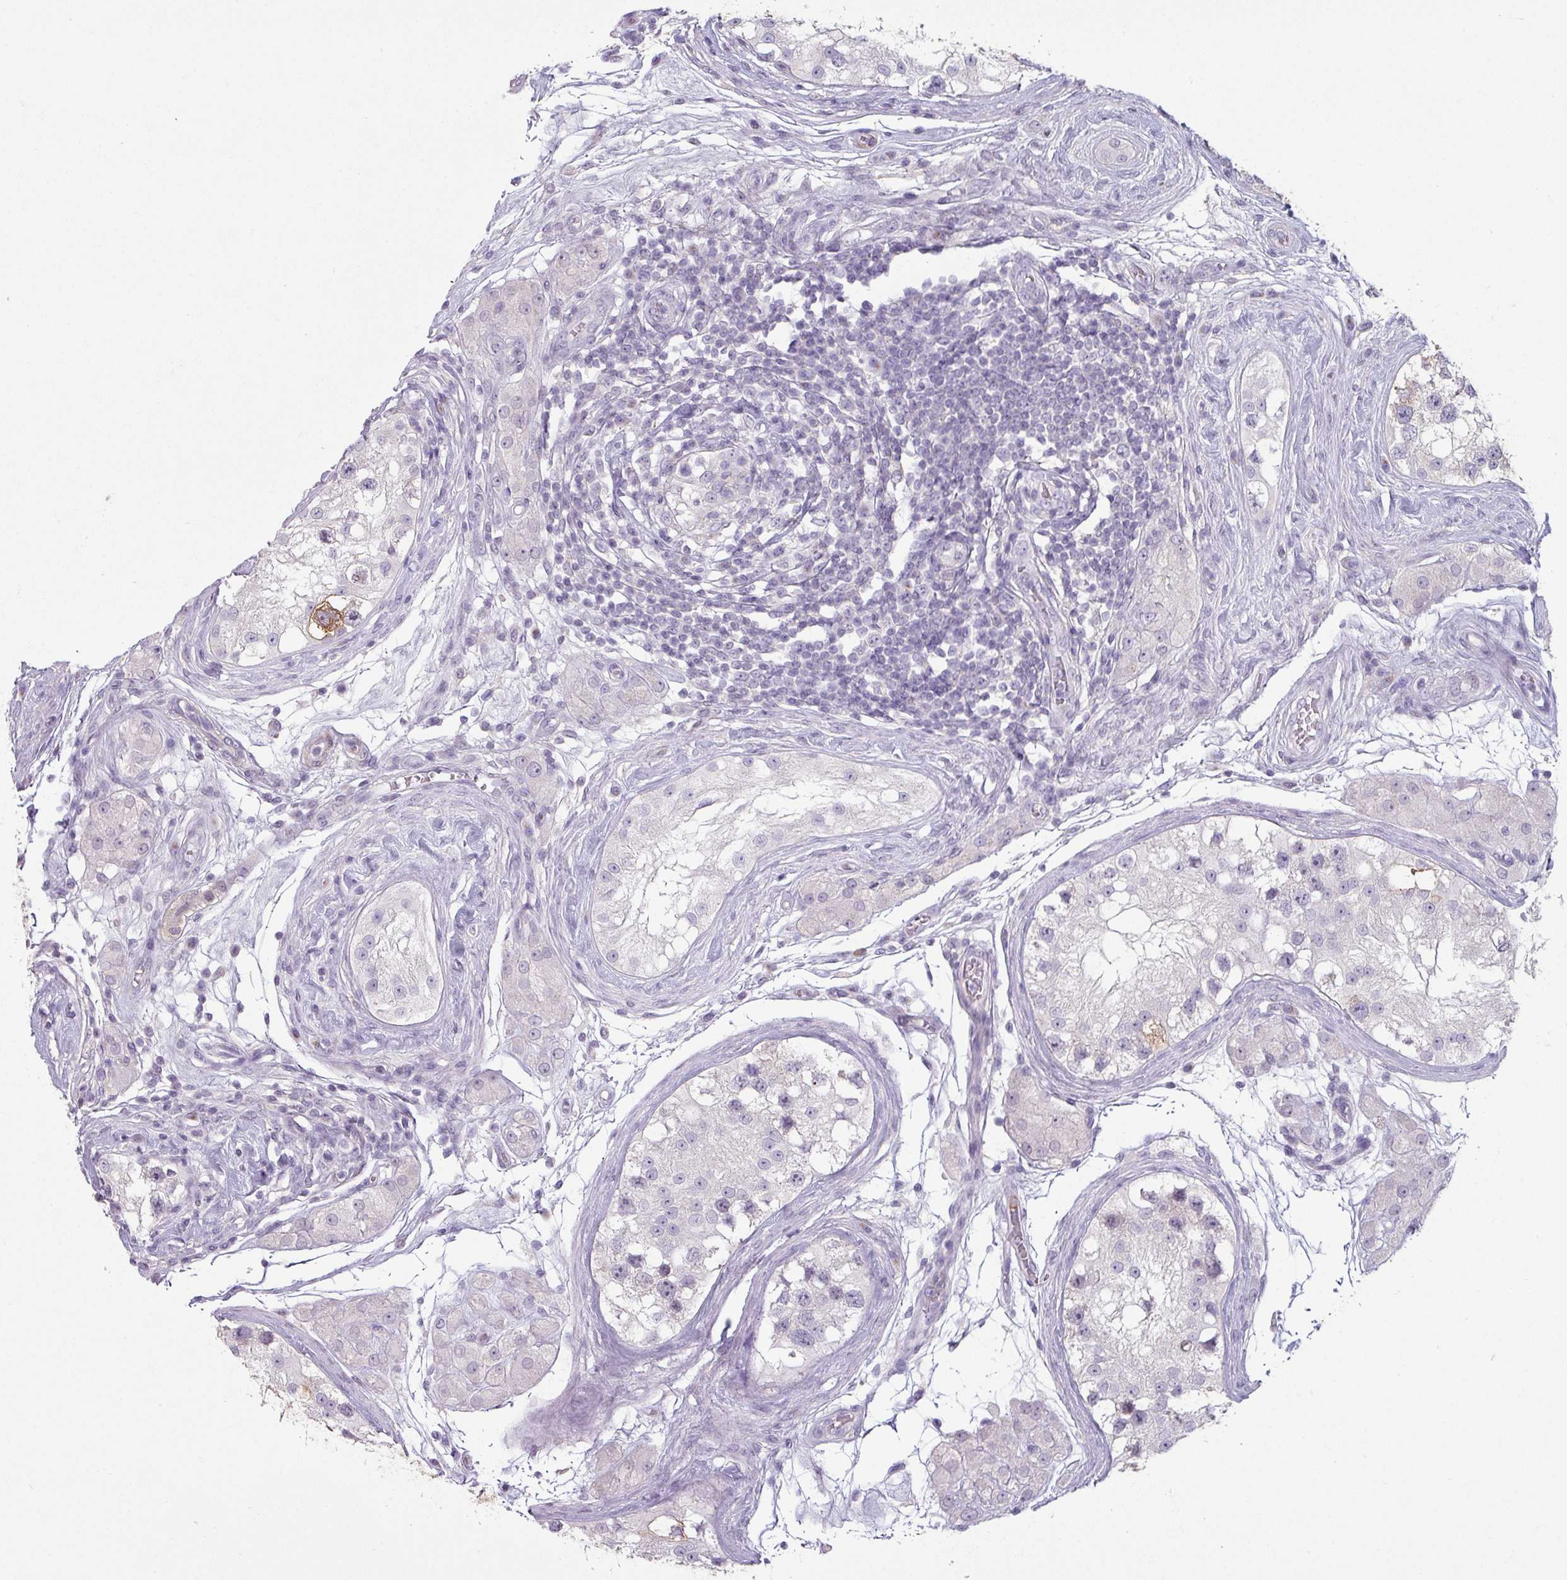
{"staining": {"intensity": "negative", "quantity": "none", "location": "none"}, "tissue": "testis cancer", "cell_type": "Tumor cells", "image_type": "cancer", "snomed": [{"axis": "morphology", "description": "Seminoma, NOS"}, {"axis": "topography", "description": "Testis"}], "caption": "High magnification brightfield microscopy of testis cancer stained with DAB (brown) and counterstained with hematoxylin (blue): tumor cells show no significant staining.", "gene": "MAGEC3", "patient": {"sex": "male", "age": 34}}